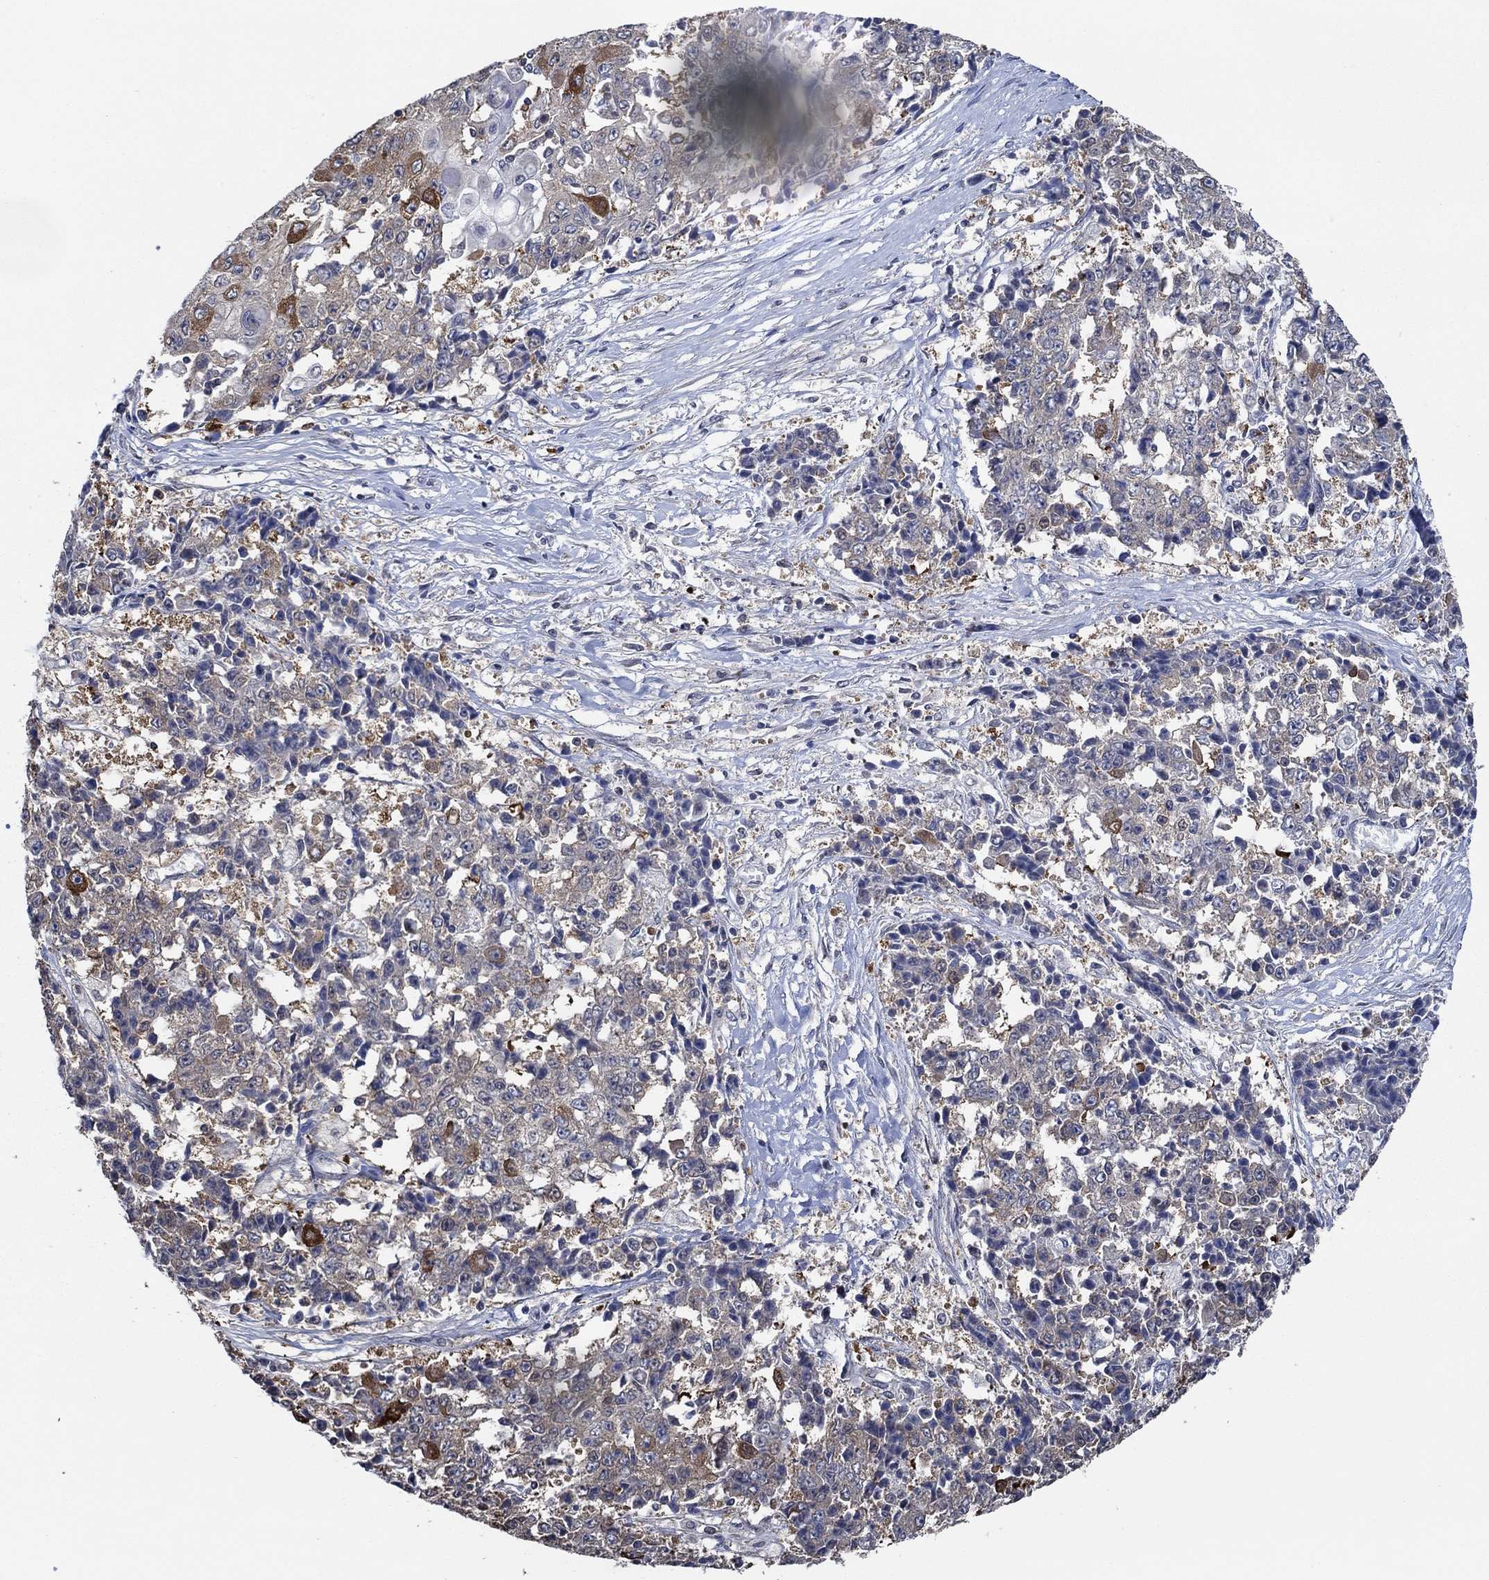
{"staining": {"intensity": "strong", "quantity": "<25%", "location": "cytoplasmic/membranous"}, "tissue": "ovarian cancer", "cell_type": "Tumor cells", "image_type": "cancer", "snomed": [{"axis": "morphology", "description": "Carcinoma, endometroid"}, {"axis": "topography", "description": "Ovary"}], "caption": "A high-resolution image shows immunohistochemistry staining of ovarian cancer (endometroid carcinoma), which demonstrates strong cytoplasmic/membranous positivity in about <25% of tumor cells. (DAB = brown stain, brightfield microscopy at high magnification).", "gene": "DACT1", "patient": {"sex": "female", "age": 42}}